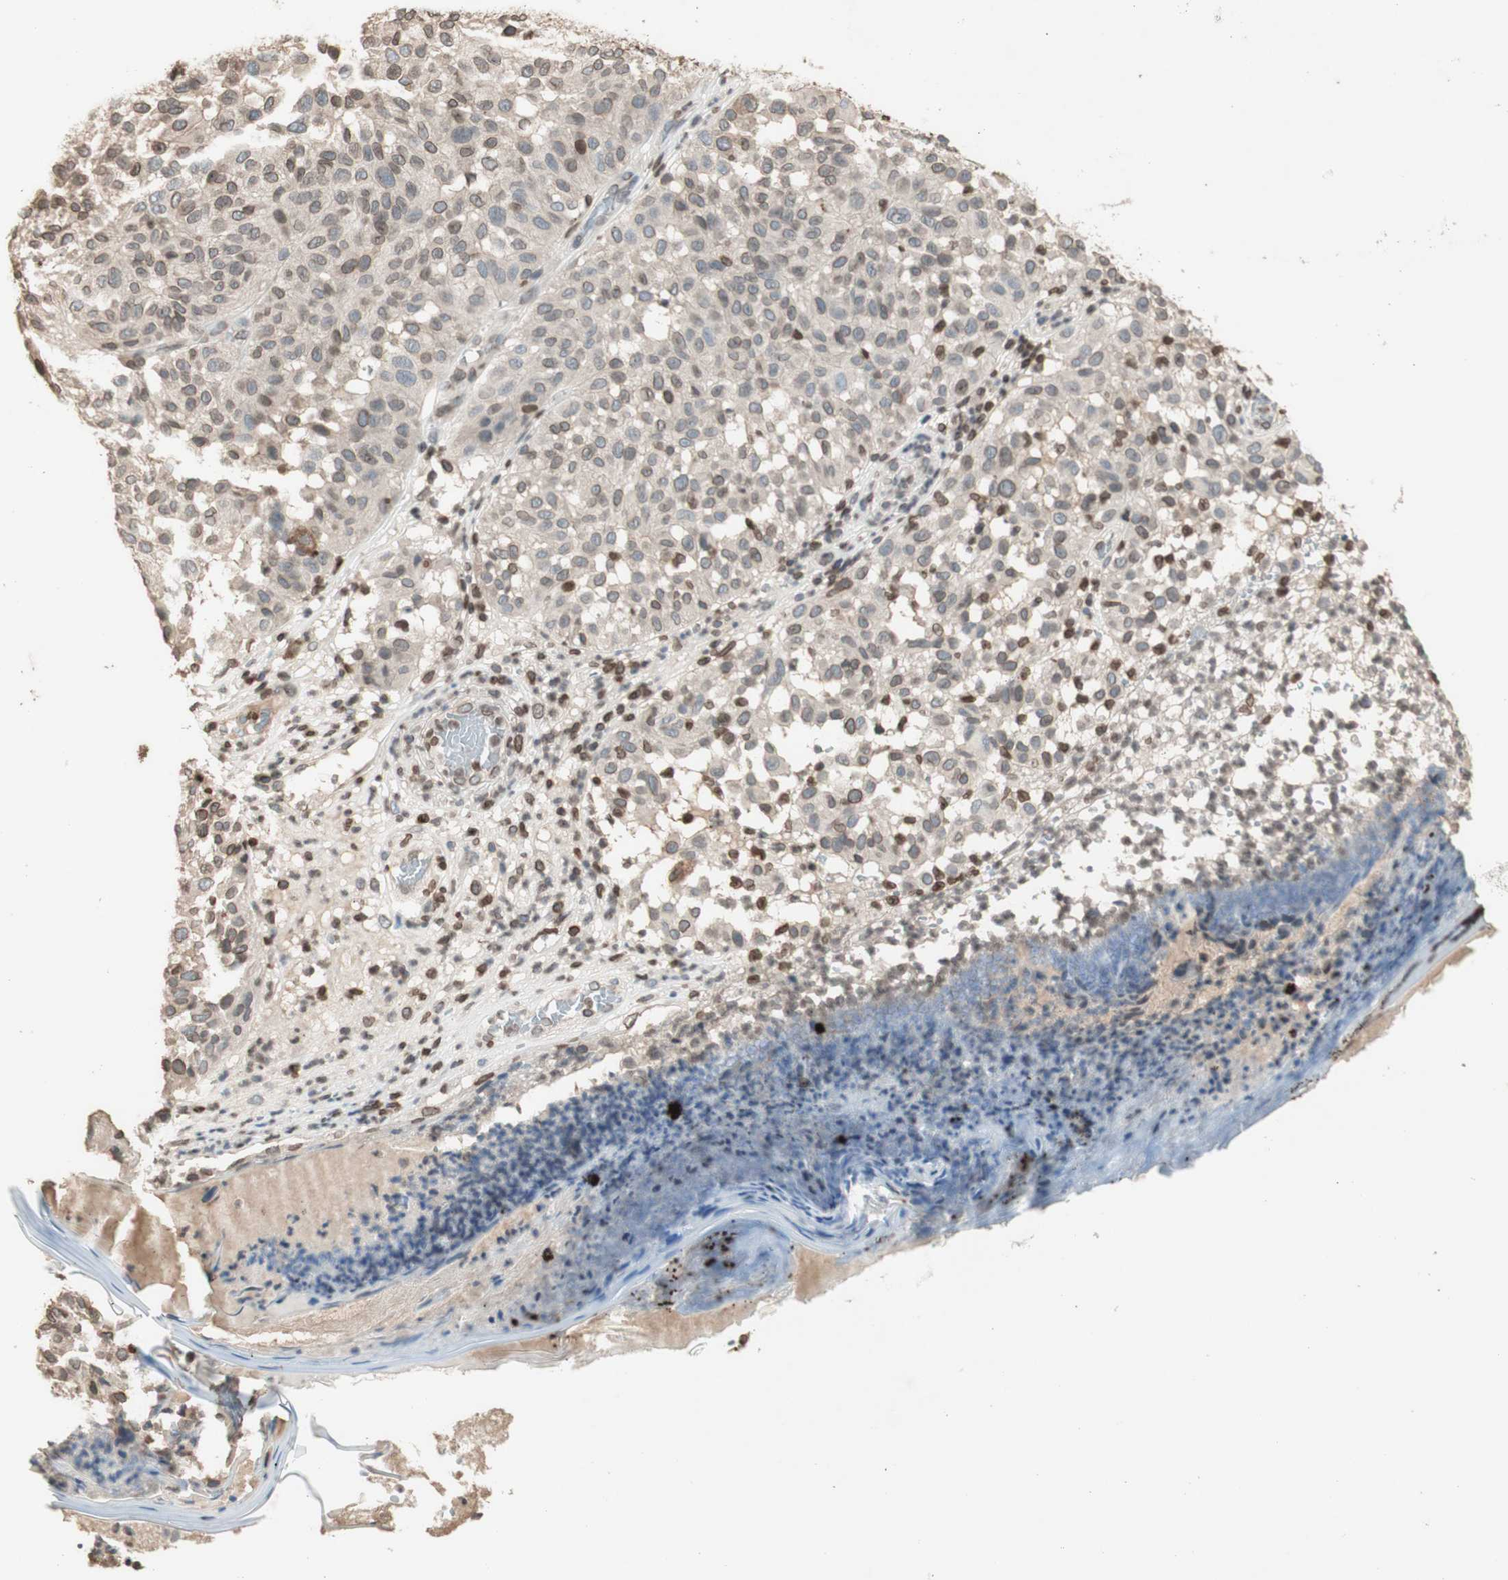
{"staining": {"intensity": "weak", "quantity": "25%-75%", "location": "cytoplasmic/membranous,nuclear"}, "tissue": "melanoma", "cell_type": "Tumor cells", "image_type": "cancer", "snomed": [{"axis": "morphology", "description": "Malignant melanoma, NOS"}, {"axis": "topography", "description": "Skin"}], "caption": "Malignant melanoma was stained to show a protein in brown. There is low levels of weak cytoplasmic/membranous and nuclear staining in about 25%-75% of tumor cells.", "gene": "TMPO", "patient": {"sex": "female", "age": 46}}